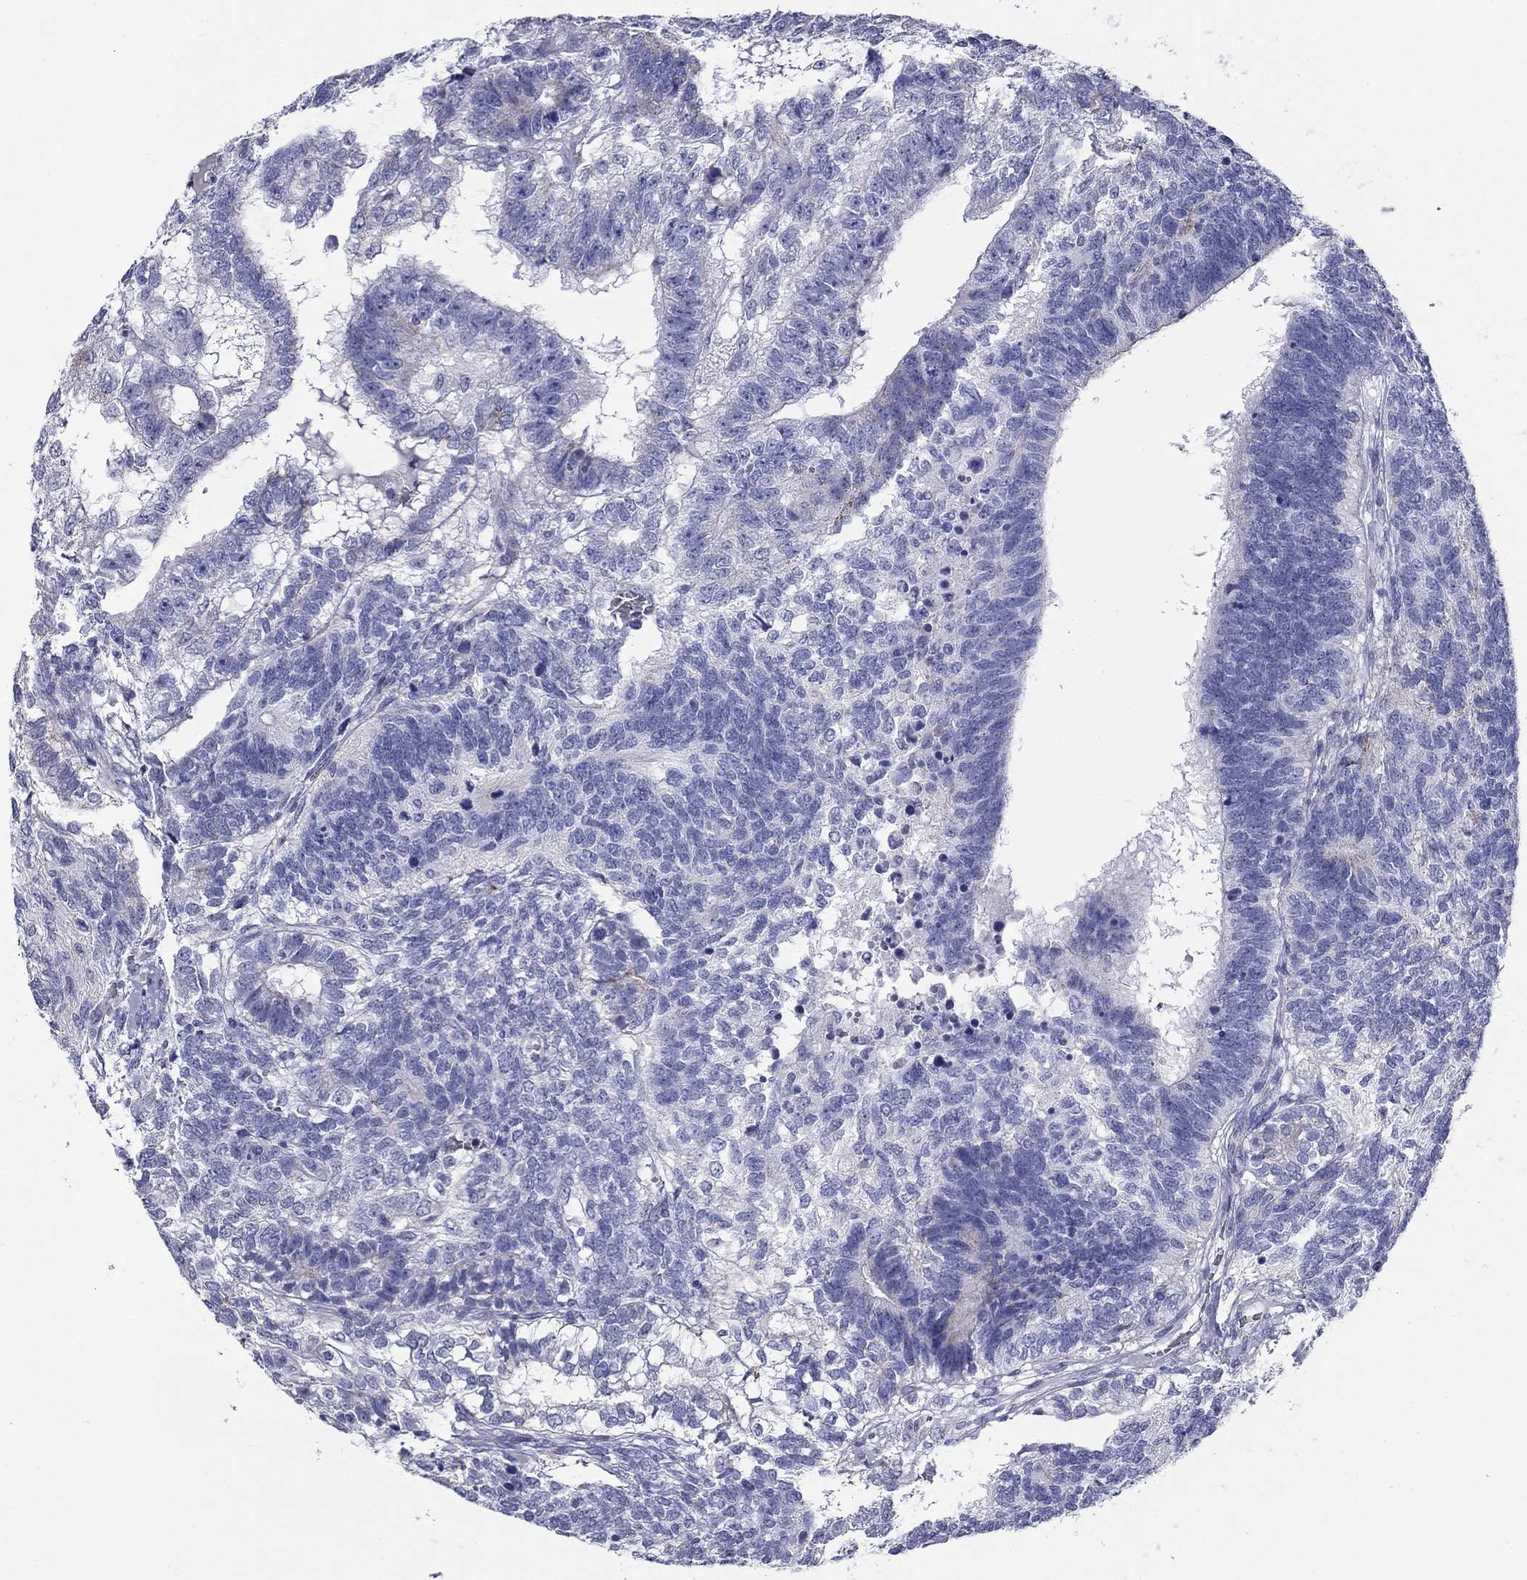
{"staining": {"intensity": "negative", "quantity": "none", "location": "none"}, "tissue": "testis cancer", "cell_type": "Tumor cells", "image_type": "cancer", "snomed": [{"axis": "morphology", "description": "Seminoma, NOS"}, {"axis": "morphology", "description": "Carcinoma, Embryonal, NOS"}, {"axis": "topography", "description": "Testis"}], "caption": "DAB (3,3'-diaminobenzidine) immunohistochemical staining of testis seminoma displays no significant expression in tumor cells.", "gene": "ZP2", "patient": {"sex": "male", "age": 41}}